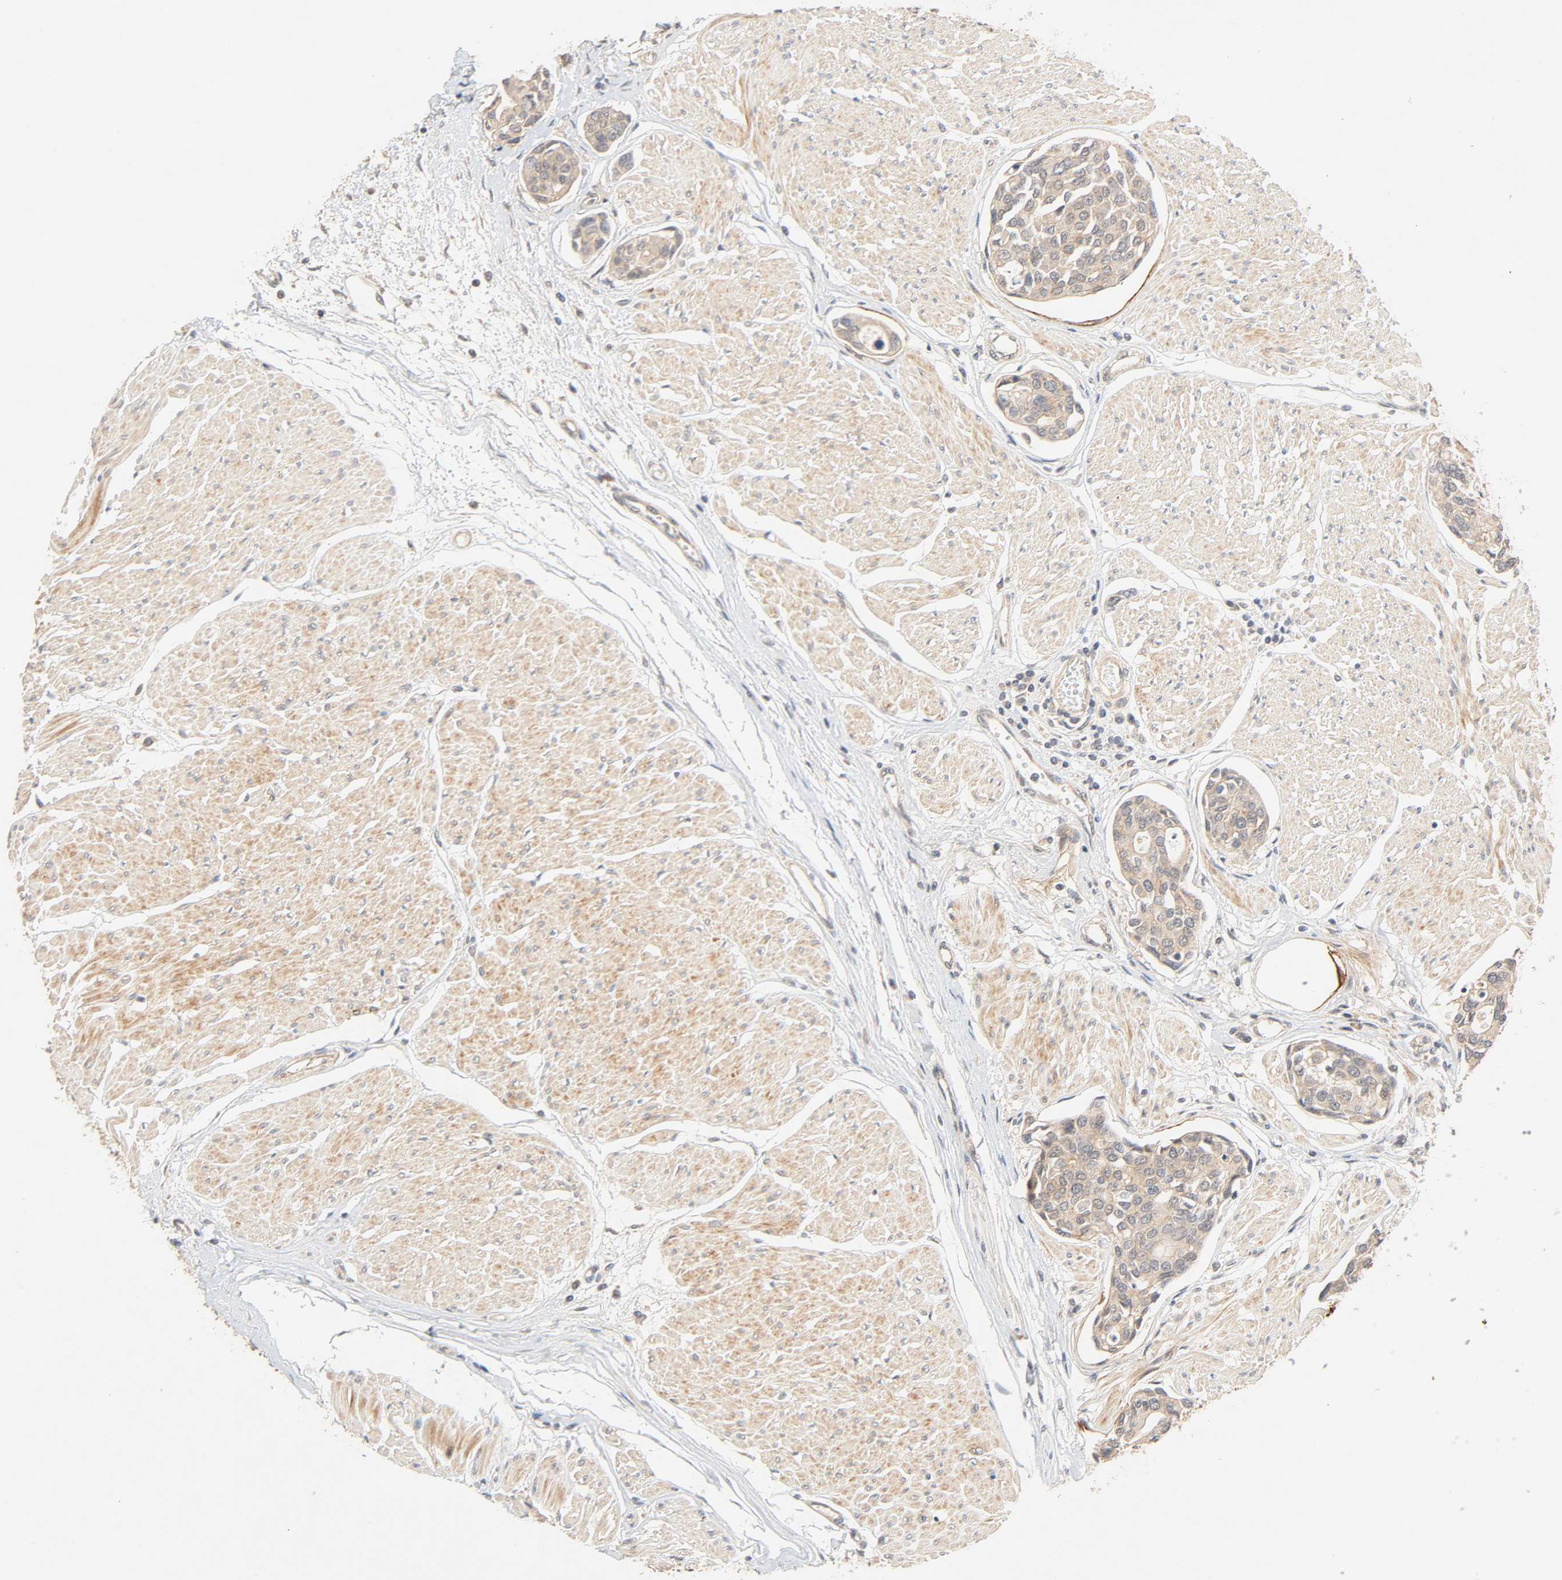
{"staining": {"intensity": "weak", "quantity": "25%-75%", "location": "cytoplasmic/membranous"}, "tissue": "urothelial cancer", "cell_type": "Tumor cells", "image_type": "cancer", "snomed": [{"axis": "morphology", "description": "Urothelial carcinoma, High grade"}, {"axis": "topography", "description": "Urinary bladder"}], "caption": "Human urothelial carcinoma (high-grade) stained with a protein marker reveals weak staining in tumor cells.", "gene": "CACNA1G", "patient": {"sex": "male", "age": 78}}